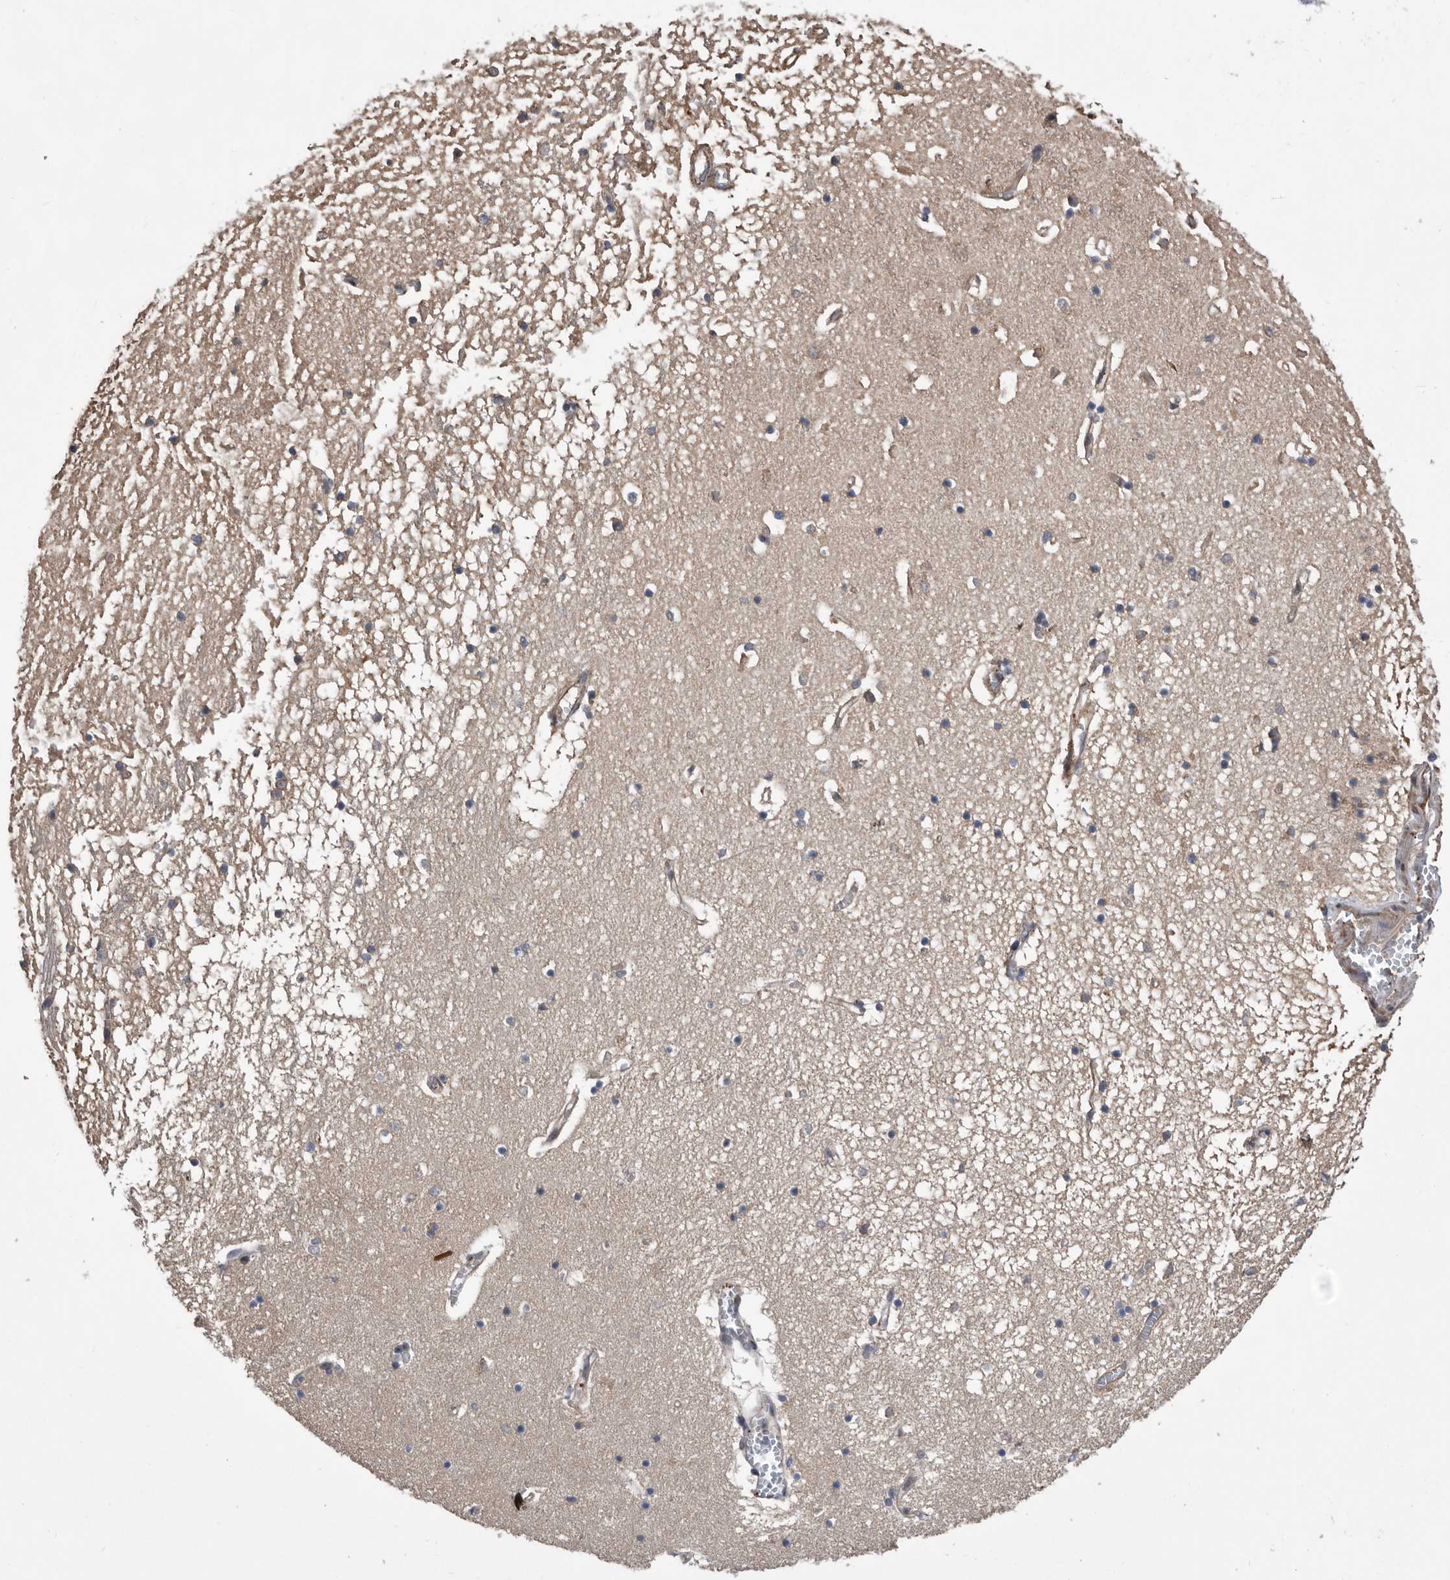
{"staining": {"intensity": "weak", "quantity": "<25%", "location": "cytoplasmic/membranous"}, "tissue": "hippocampus", "cell_type": "Glial cells", "image_type": "normal", "snomed": [{"axis": "morphology", "description": "Normal tissue, NOS"}, {"axis": "topography", "description": "Hippocampus"}], "caption": "An immunohistochemistry image of benign hippocampus is shown. There is no staining in glial cells of hippocampus. (IHC, brightfield microscopy, high magnification).", "gene": "SERINC2", "patient": {"sex": "male", "age": 70}}